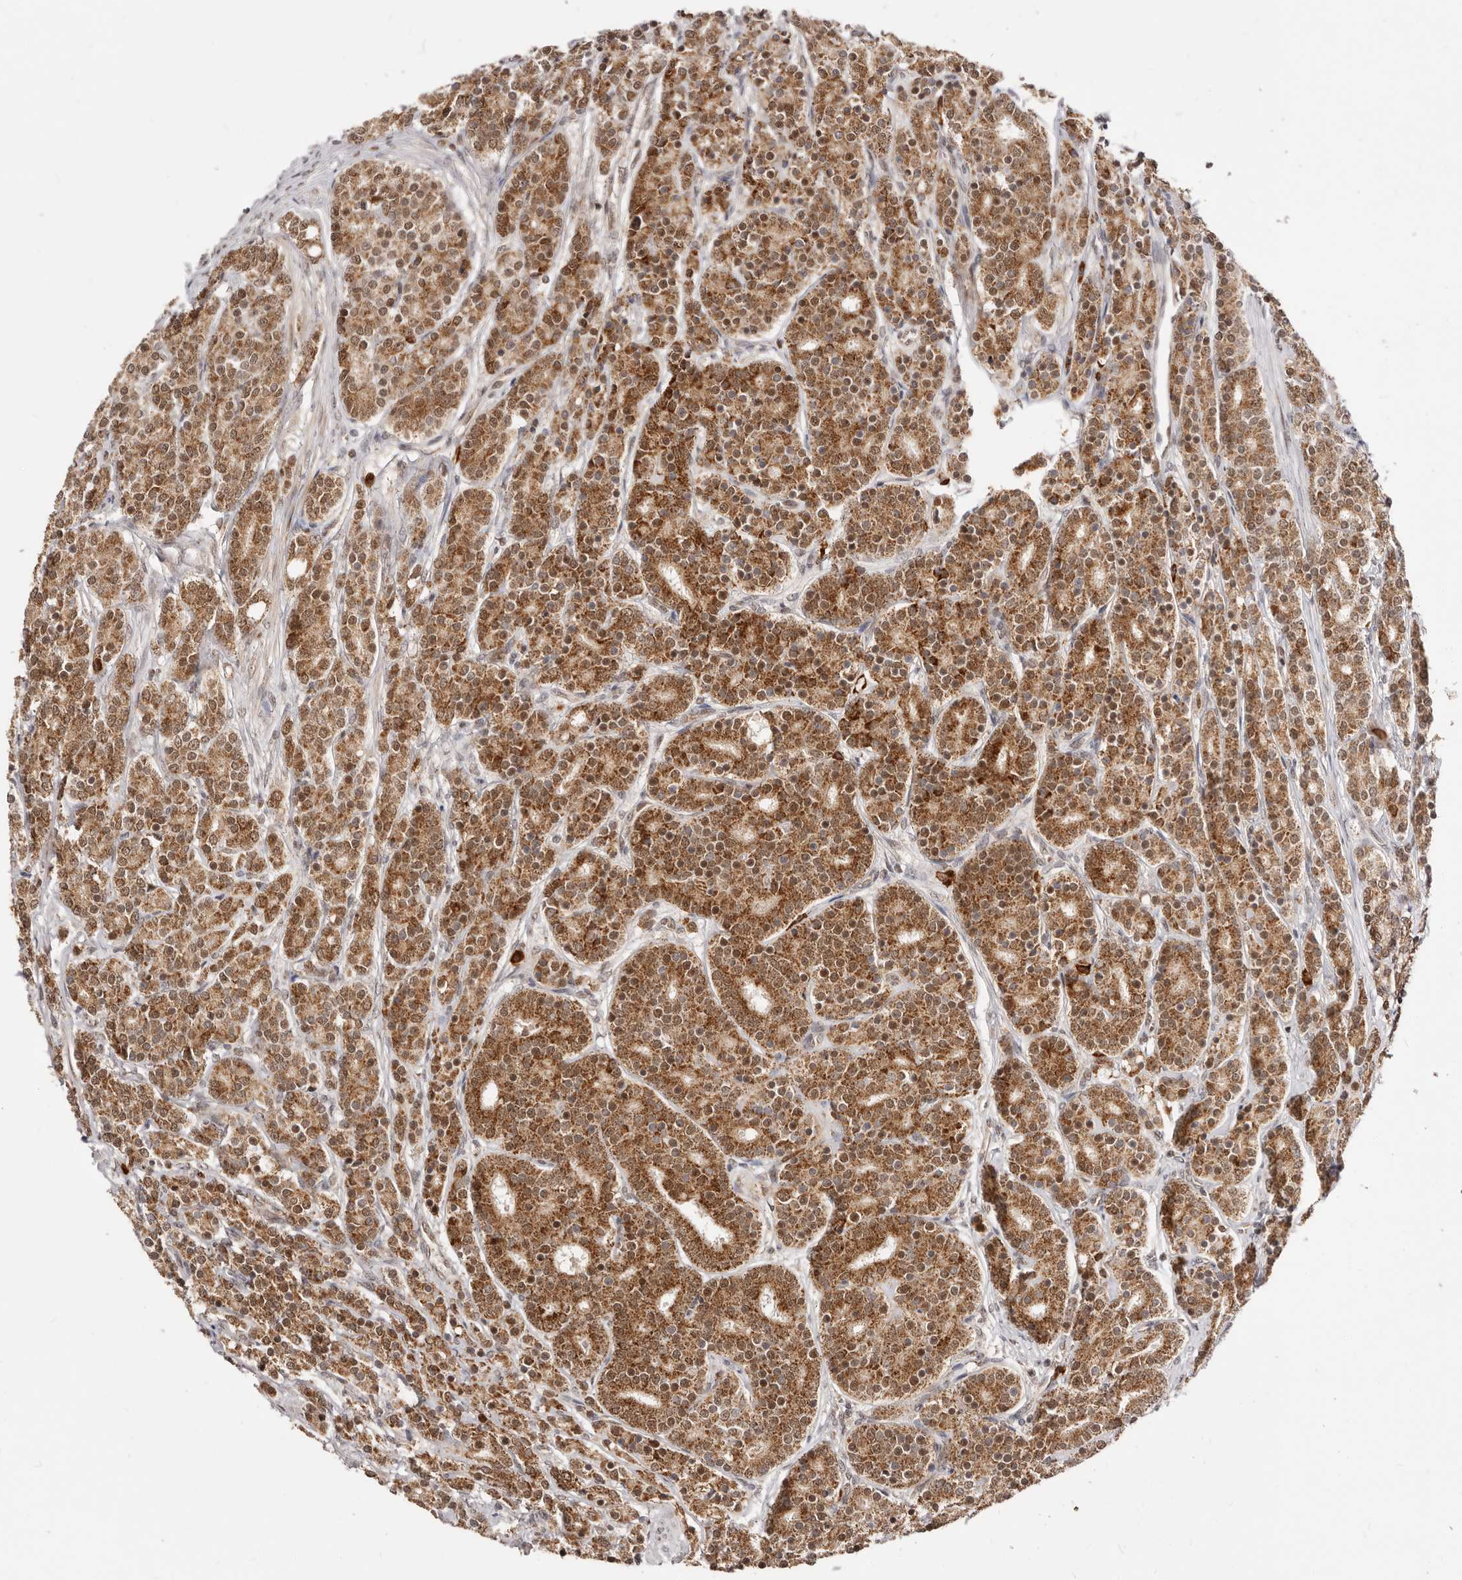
{"staining": {"intensity": "strong", "quantity": ">75%", "location": "cytoplasmic/membranous,nuclear"}, "tissue": "prostate cancer", "cell_type": "Tumor cells", "image_type": "cancer", "snomed": [{"axis": "morphology", "description": "Adenocarcinoma, High grade"}, {"axis": "topography", "description": "Prostate"}], "caption": "A high amount of strong cytoplasmic/membranous and nuclear expression is appreciated in approximately >75% of tumor cells in adenocarcinoma (high-grade) (prostate) tissue.", "gene": "SEC14L1", "patient": {"sex": "male", "age": 62}}